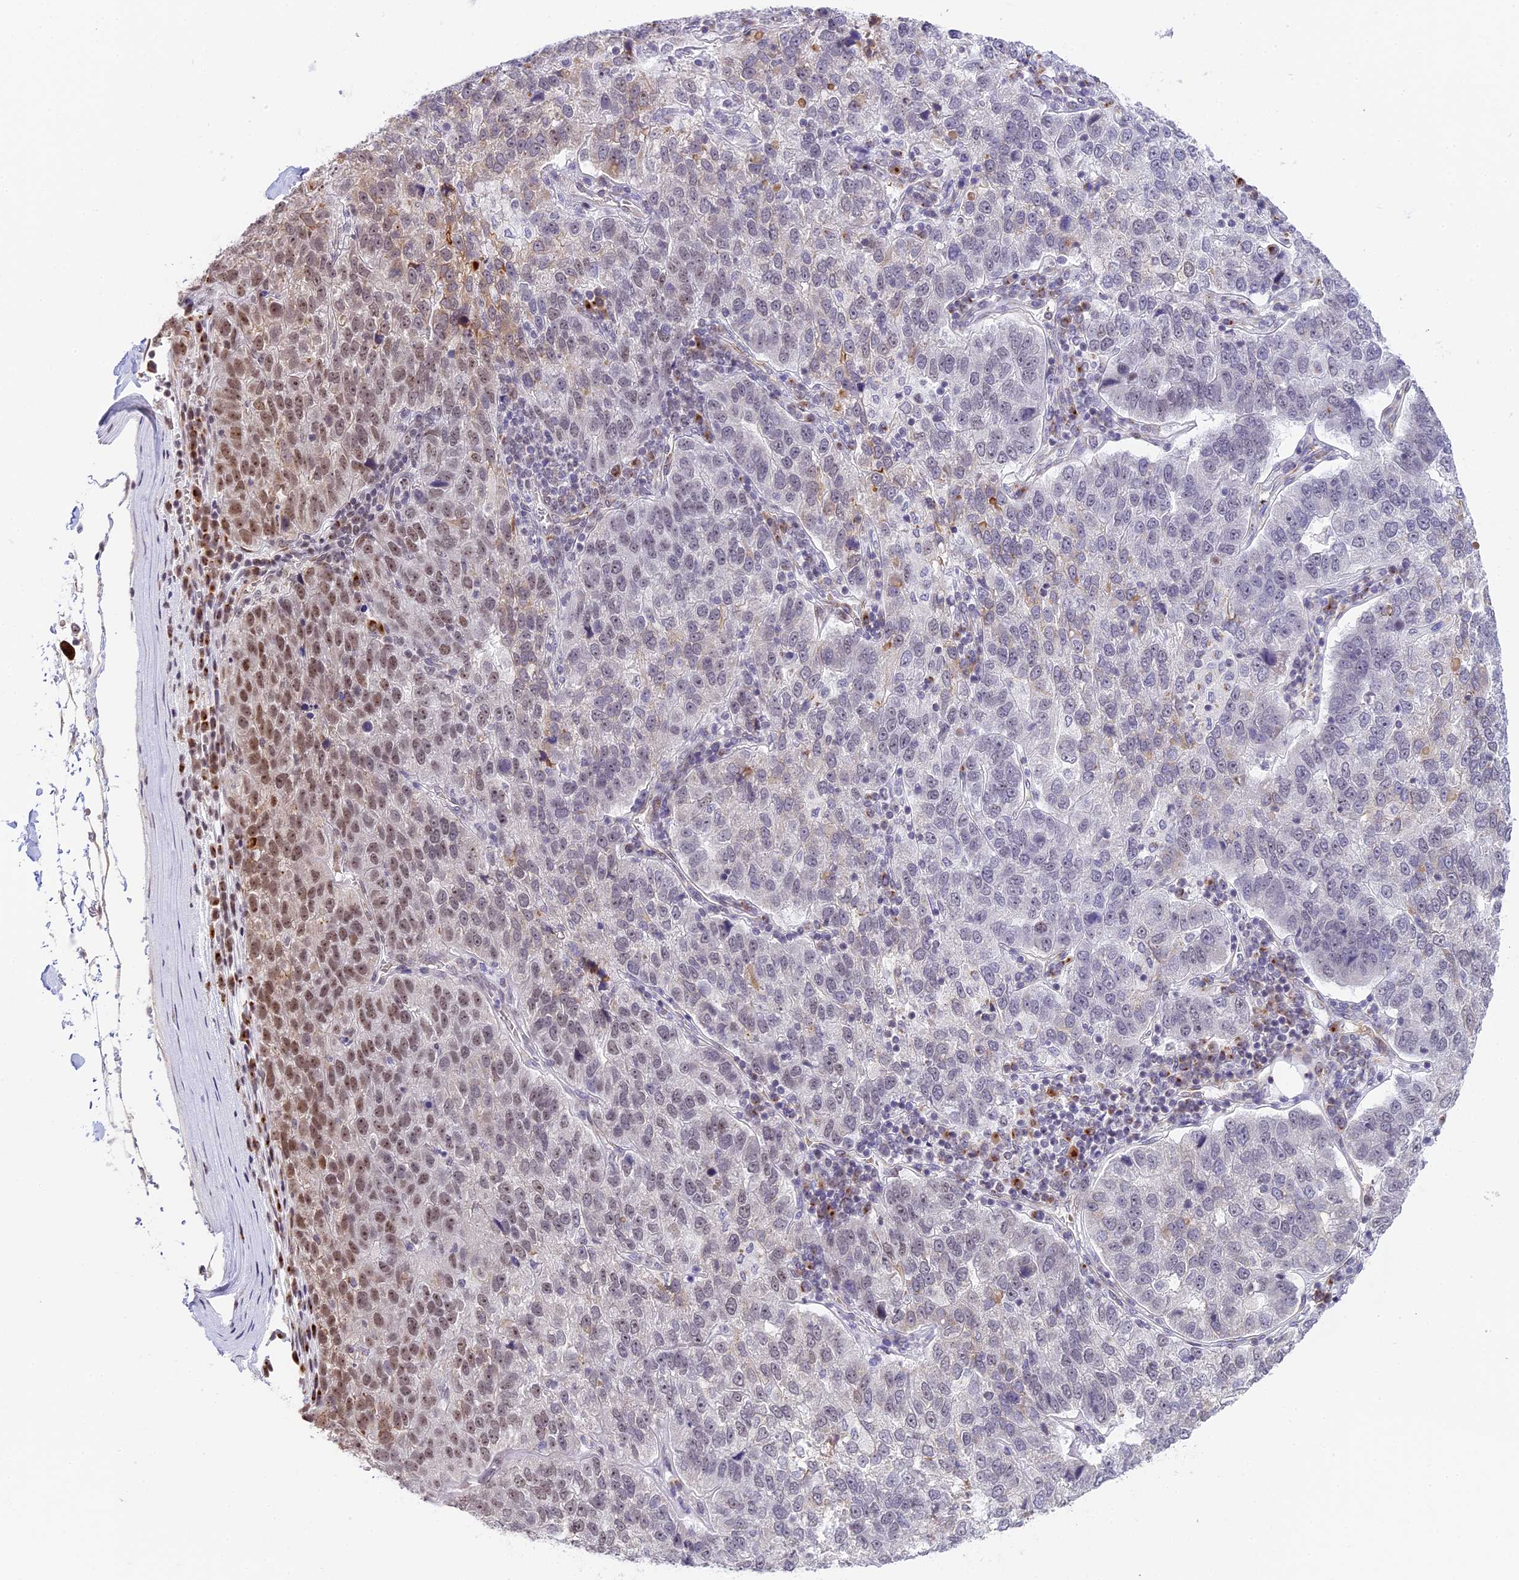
{"staining": {"intensity": "moderate", "quantity": "<25%", "location": "nuclear"}, "tissue": "pancreatic cancer", "cell_type": "Tumor cells", "image_type": "cancer", "snomed": [{"axis": "morphology", "description": "Adenocarcinoma, NOS"}, {"axis": "topography", "description": "Pancreas"}], "caption": "Immunohistochemical staining of human pancreatic adenocarcinoma reveals low levels of moderate nuclear positivity in approximately <25% of tumor cells.", "gene": "HEATR5B", "patient": {"sex": "female", "age": 61}}